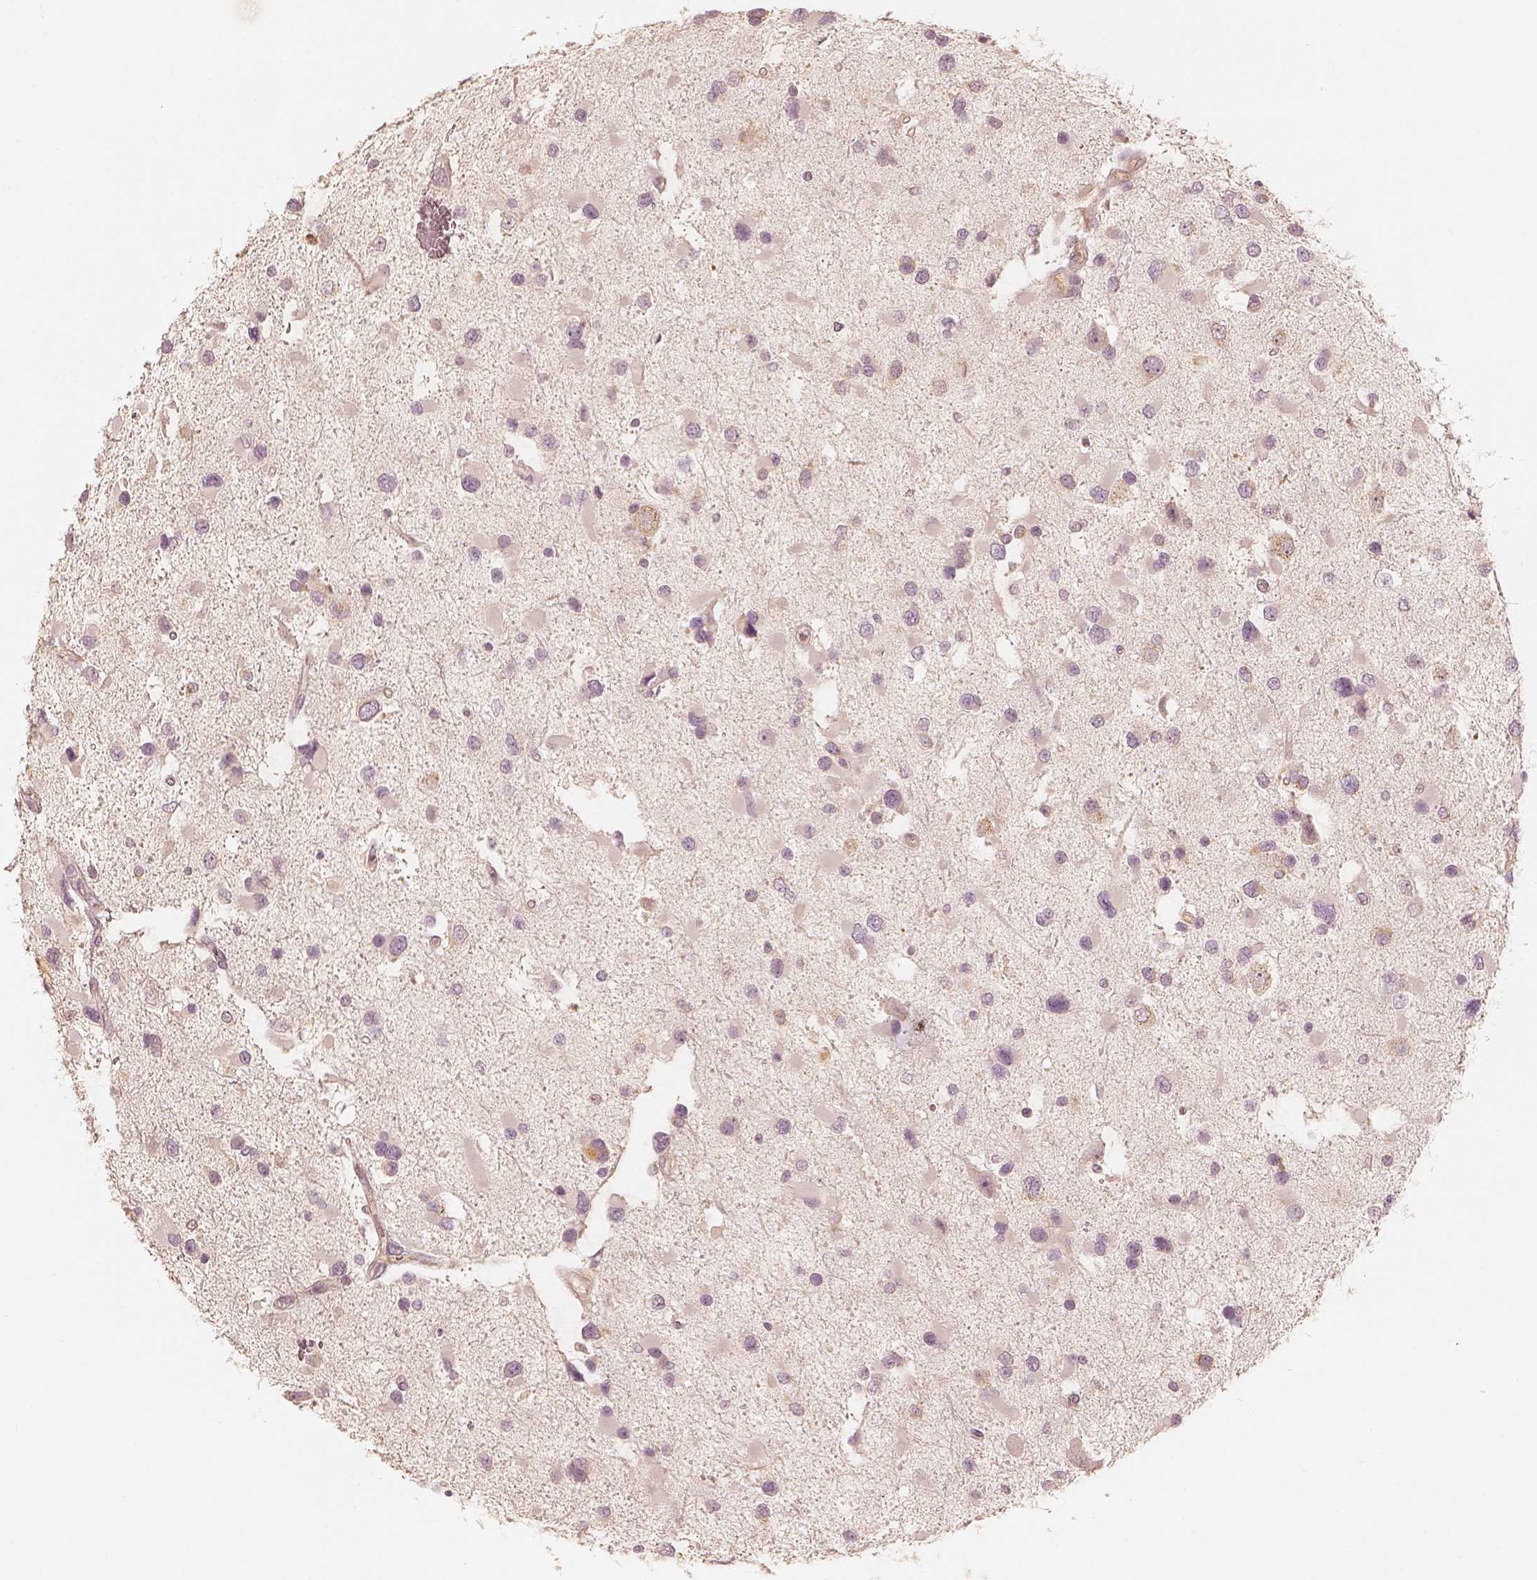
{"staining": {"intensity": "negative", "quantity": "none", "location": "none"}, "tissue": "glioma", "cell_type": "Tumor cells", "image_type": "cancer", "snomed": [{"axis": "morphology", "description": "Glioma, malignant, Low grade"}, {"axis": "topography", "description": "Brain"}], "caption": "A high-resolution micrograph shows IHC staining of glioma, which displays no significant positivity in tumor cells.", "gene": "GORASP2", "patient": {"sex": "female", "age": 32}}